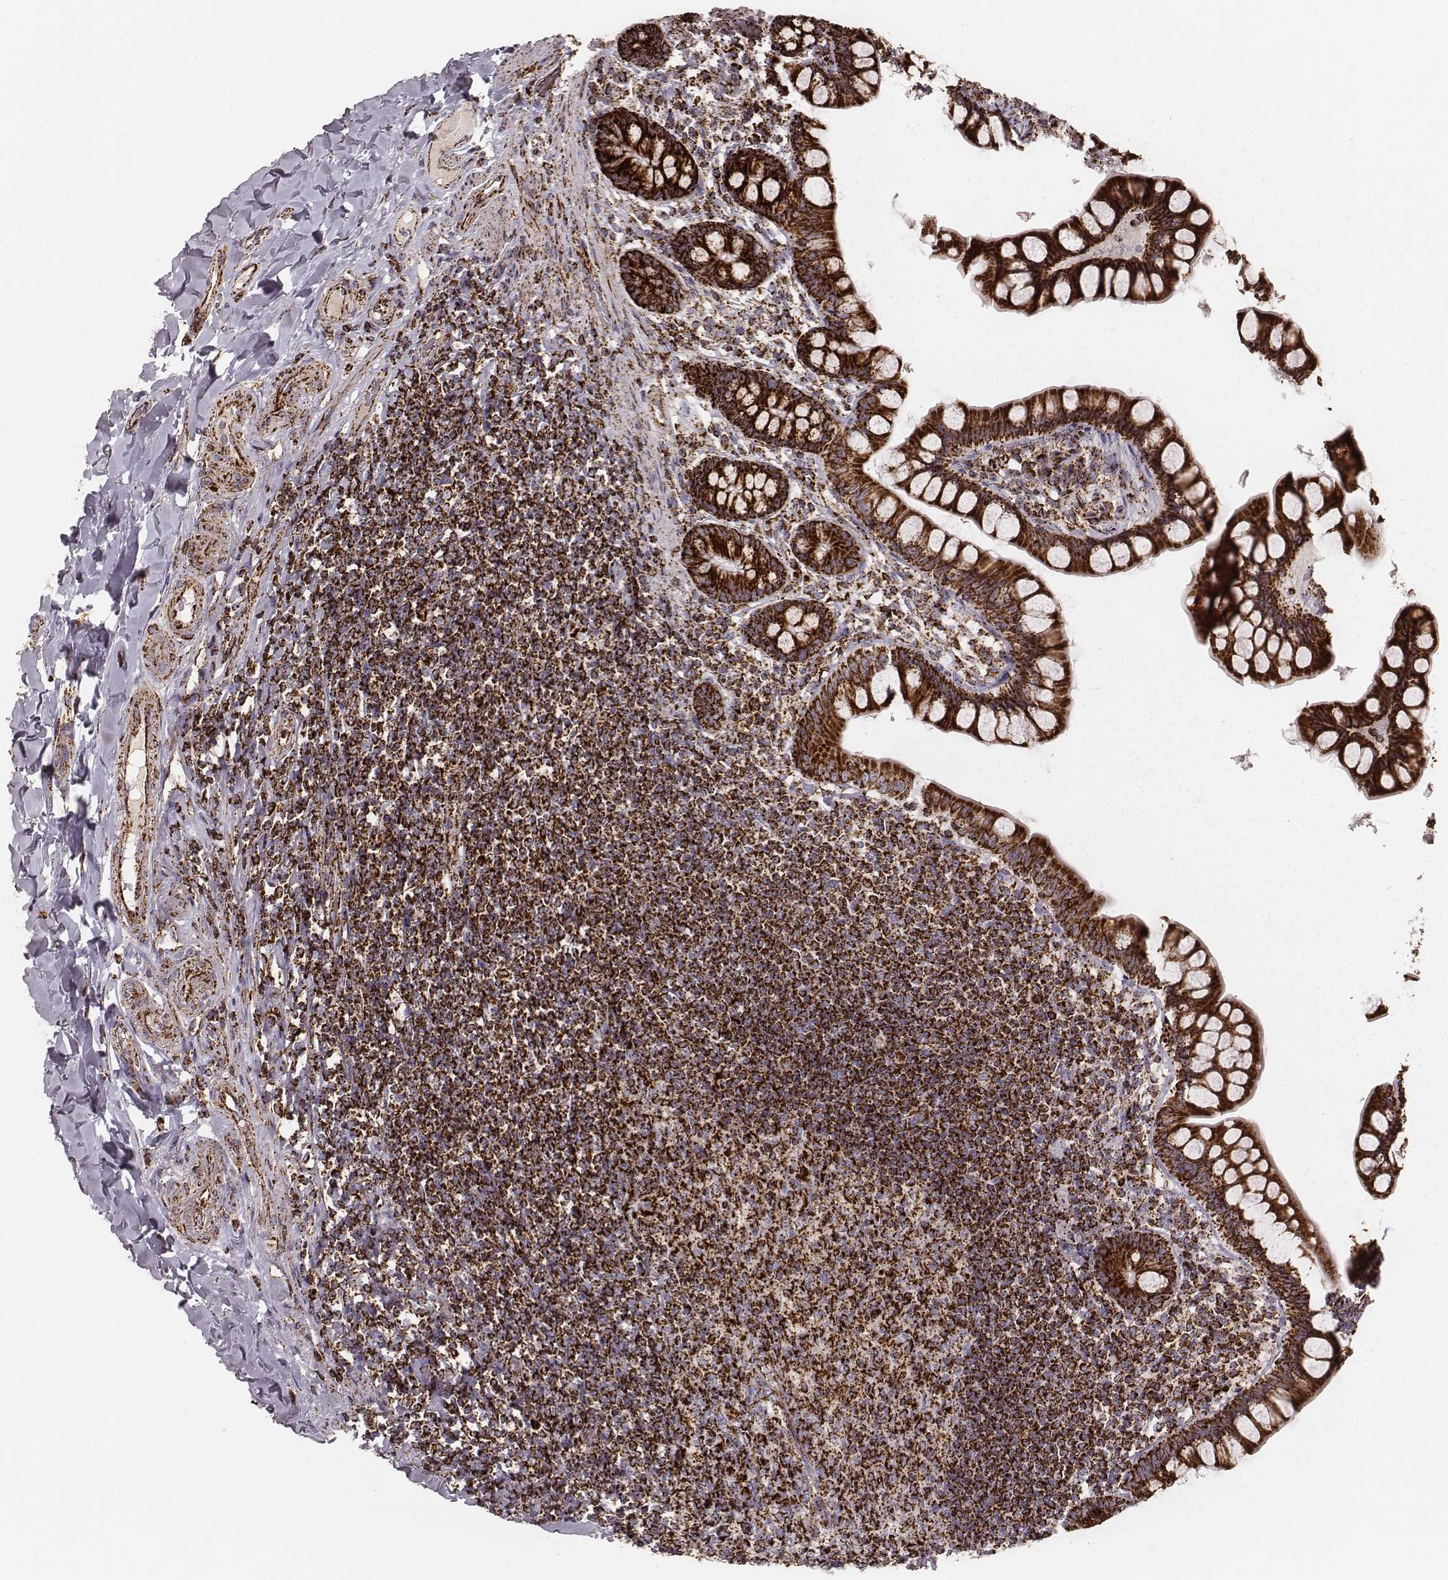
{"staining": {"intensity": "strong", "quantity": ">75%", "location": "cytoplasmic/membranous"}, "tissue": "small intestine", "cell_type": "Glandular cells", "image_type": "normal", "snomed": [{"axis": "morphology", "description": "Normal tissue, NOS"}, {"axis": "topography", "description": "Small intestine"}], "caption": "Immunohistochemistry staining of unremarkable small intestine, which demonstrates high levels of strong cytoplasmic/membranous expression in about >75% of glandular cells indicating strong cytoplasmic/membranous protein expression. The staining was performed using DAB (3,3'-diaminobenzidine) (brown) for protein detection and nuclei were counterstained in hematoxylin (blue).", "gene": "TUFM", "patient": {"sex": "male", "age": 70}}